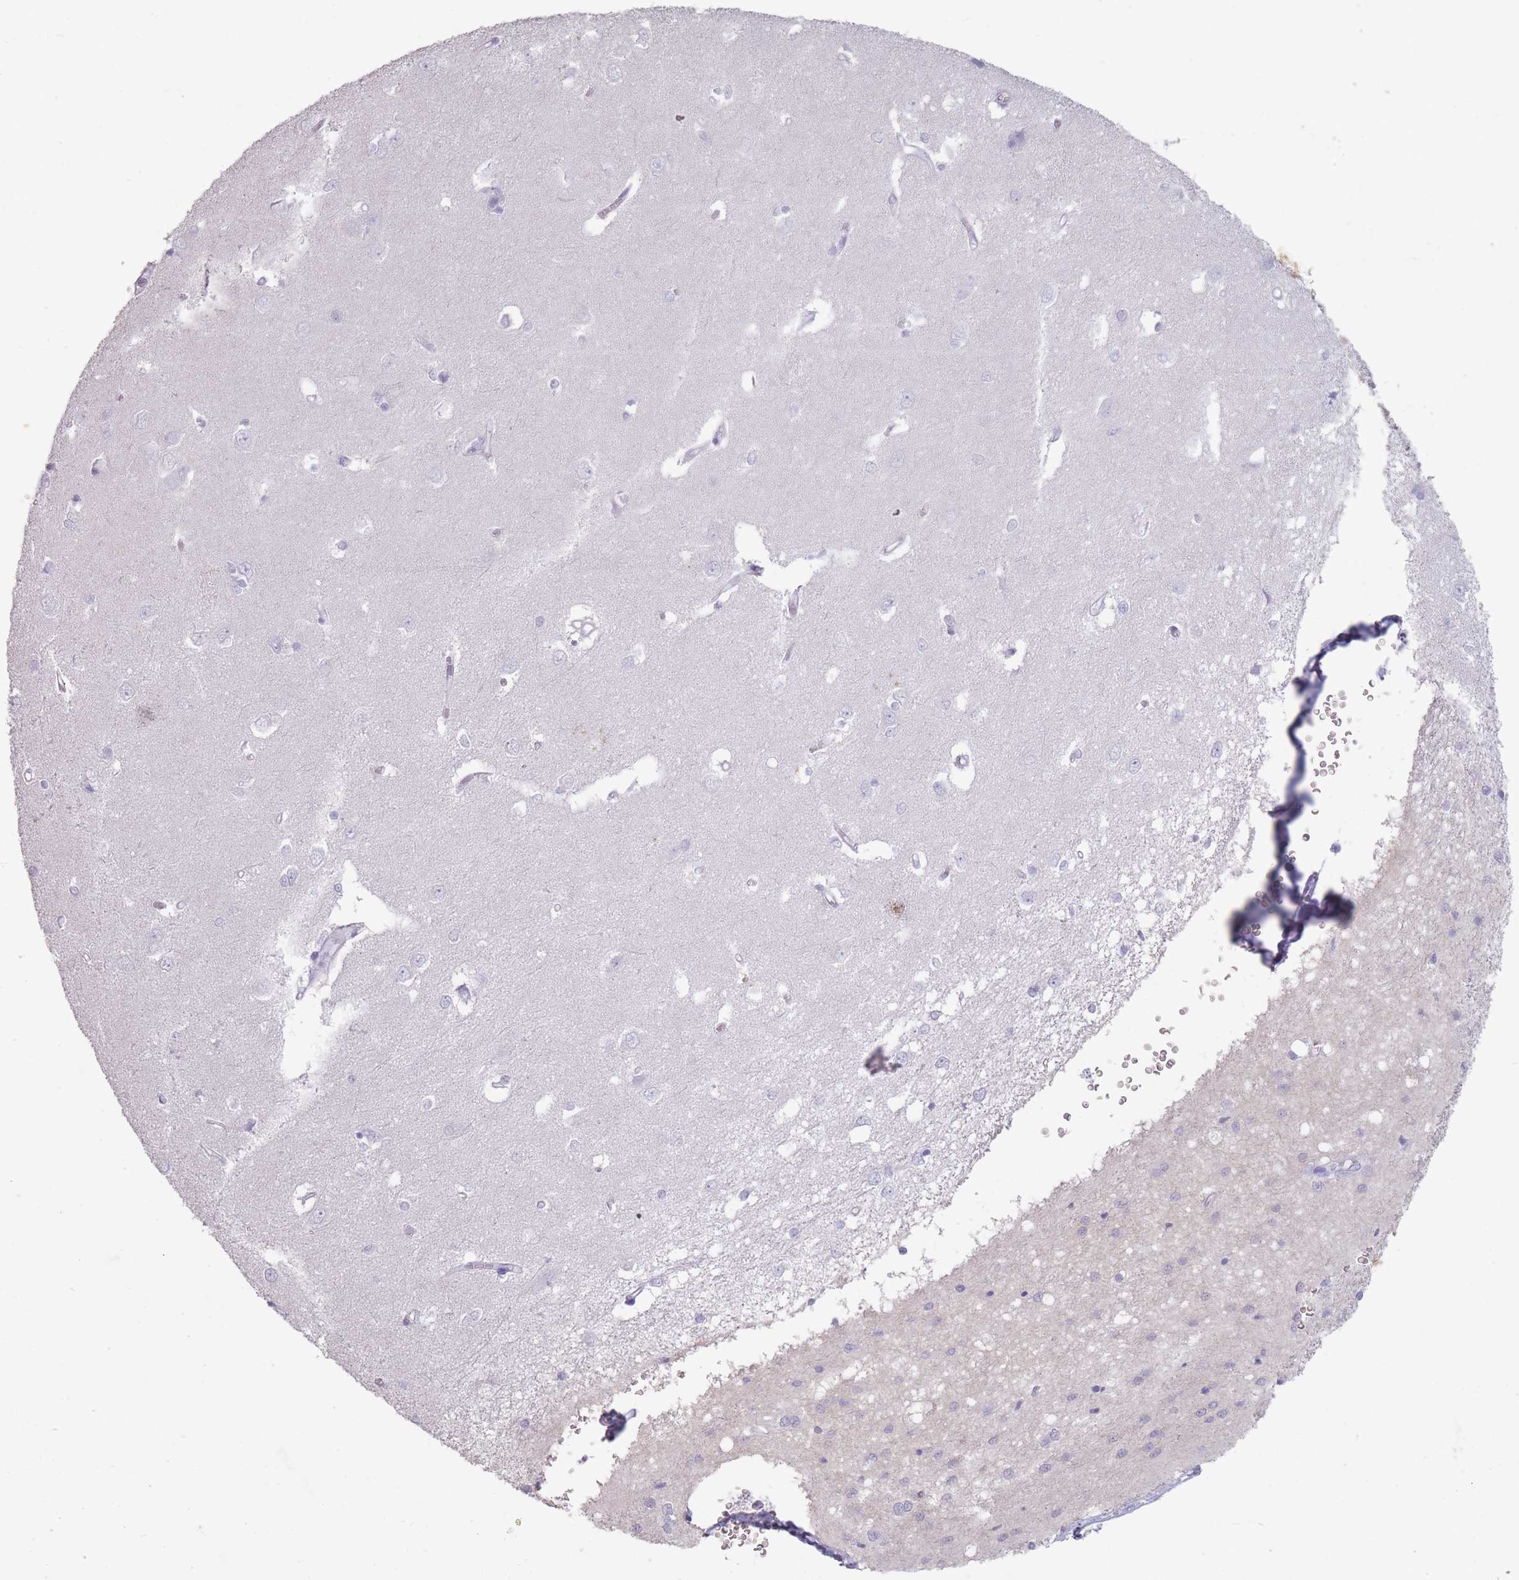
{"staining": {"intensity": "negative", "quantity": "none", "location": "none"}, "tissue": "caudate", "cell_type": "Glial cells", "image_type": "normal", "snomed": [{"axis": "morphology", "description": "Normal tissue, NOS"}, {"axis": "topography", "description": "Lateral ventricle wall"}], "caption": "Histopathology image shows no significant protein expression in glial cells of normal caudate. Brightfield microscopy of immunohistochemistry (IHC) stained with DAB (3,3'-diaminobenzidine) (brown) and hematoxylin (blue), captured at high magnification.", "gene": "RHBG", "patient": {"sex": "male", "age": 37}}